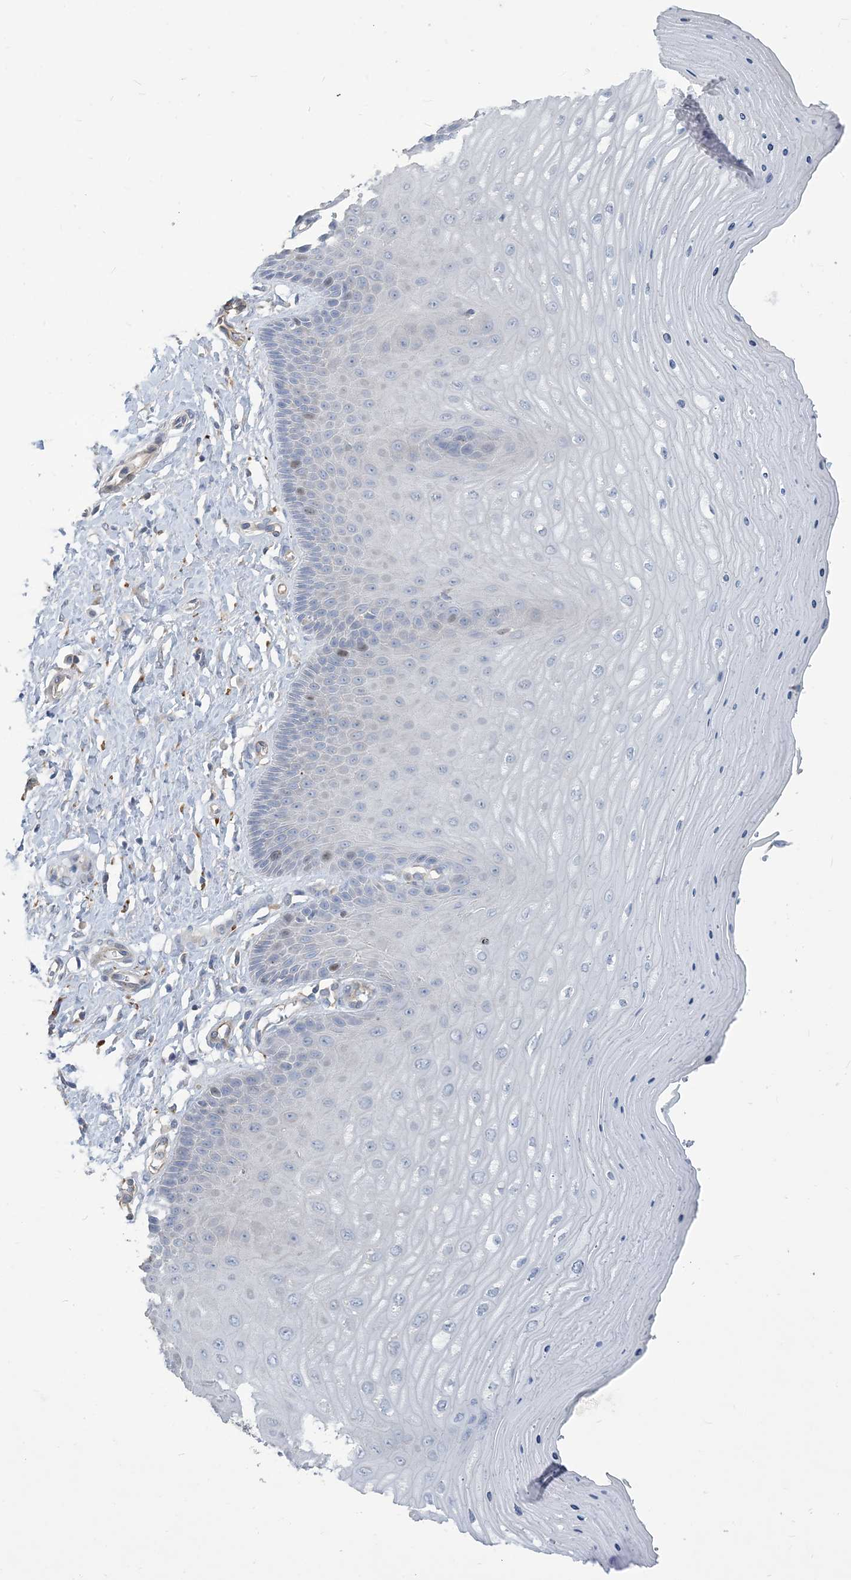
{"staining": {"intensity": "moderate", "quantity": "<25%", "location": "nuclear"}, "tissue": "cervix", "cell_type": "Squamous epithelial cells", "image_type": "normal", "snomed": [{"axis": "morphology", "description": "Normal tissue, NOS"}, {"axis": "topography", "description": "Cervix"}], "caption": "The image exhibits staining of normal cervix, revealing moderate nuclear protein expression (brown color) within squamous epithelial cells.", "gene": "PEAR1", "patient": {"sex": "female", "age": 55}}